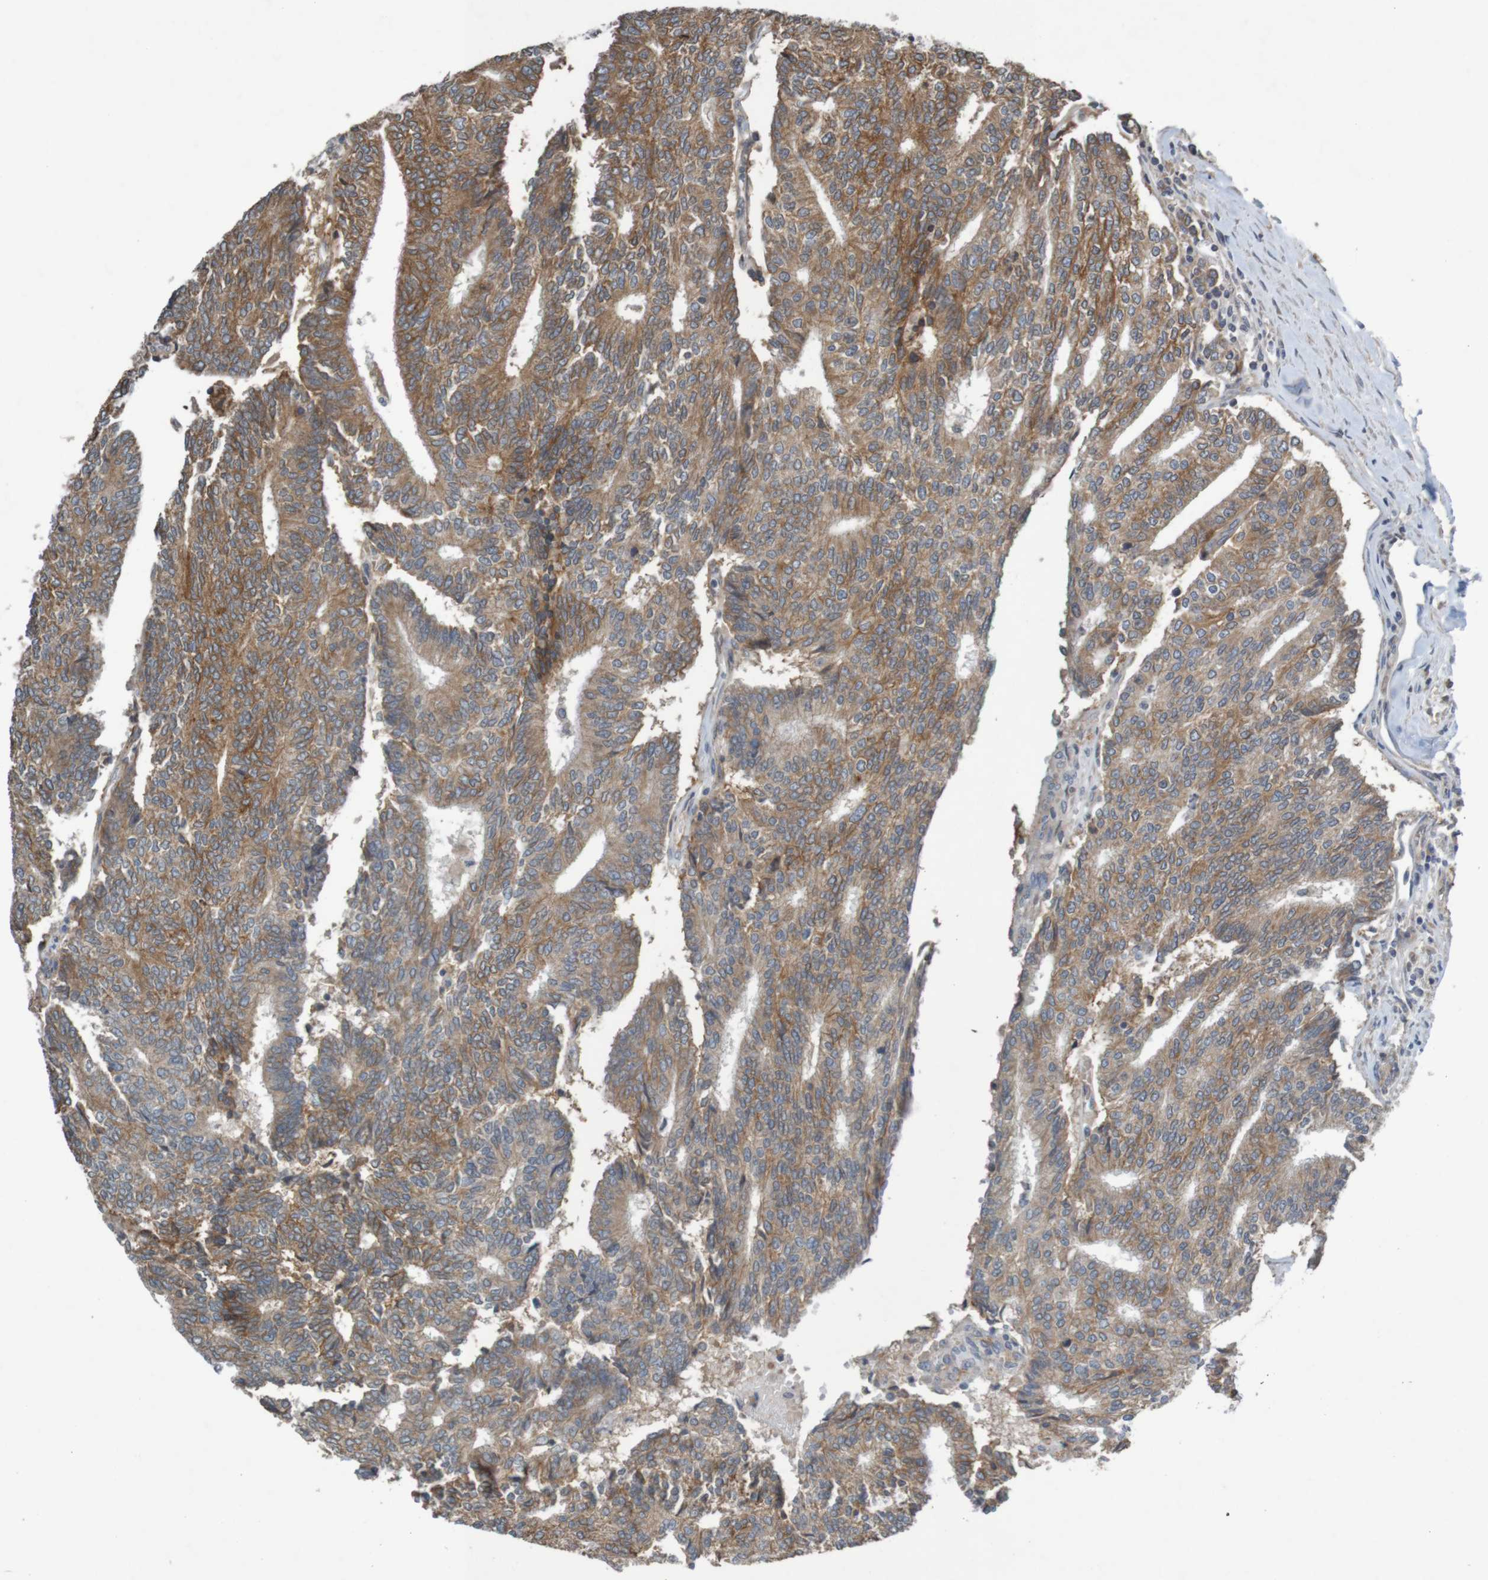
{"staining": {"intensity": "moderate", "quantity": ">75%", "location": "cytoplasmic/membranous"}, "tissue": "prostate cancer", "cell_type": "Tumor cells", "image_type": "cancer", "snomed": [{"axis": "morphology", "description": "Normal tissue, NOS"}, {"axis": "morphology", "description": "Adenocarcinoma, High grade"}, {"axis": "topography", "description": "Prostate"}, {"axis": "topography", "description": "Seminal veicle"}], "caption": "DAB (3,3'-diaminobenzidine) immunohistochemical staining of human prostate adenocarcinoma (high-grade) shows moderate cytoplasmic/membranous protein expression in approximately >75% of tumor cells. Using DAB (brown) and hematoxylin (blue) stains, captured at high magnification using brightfield microscopy.", "gene": "B3GAT2", "patient": {"sex": "male", "age": 55}}